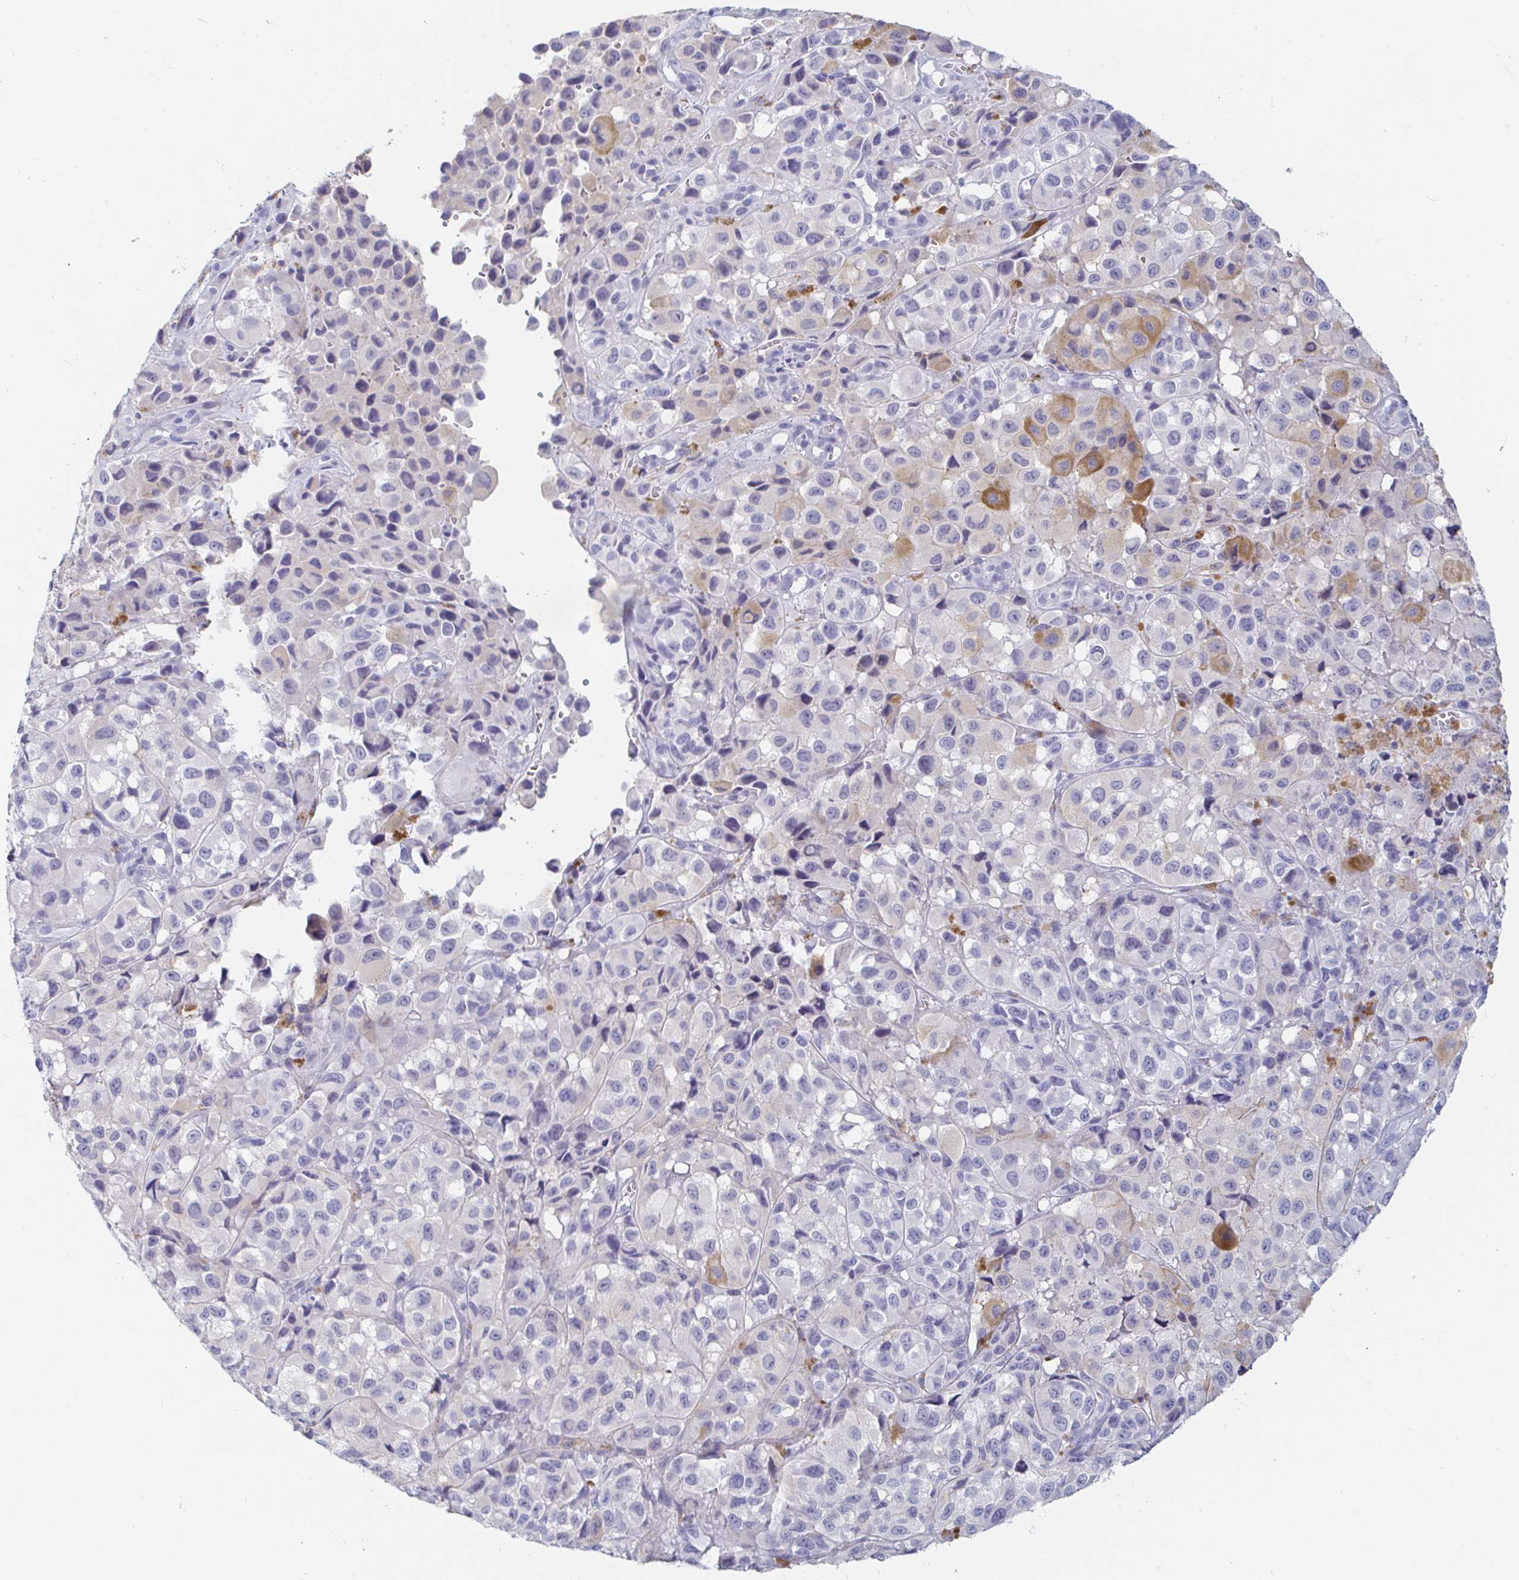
{"staining": {"intensity": "negative", "quantity": "none", "location": "none"}, "tissue": "melanoma", "cell_type": "Tumor cells", "image_type": "cancer", "snomed": [{"axis": "morphology", "description": "Malignant melanoma, NOS"}, {"axis": "topography", "description": "Skin"}], "caption": "An immunohistochemistry (IHC) photomicrograph of melanoma is shown. There is no staining in tumor cells of melanoma. (DAB (3,3'-diaminobenzidine) immunohistochemistry visualized using brightfield microscopy, high magnification).", "gene": "PDE6B", "patient": {"sex": "male", "age": 93}}